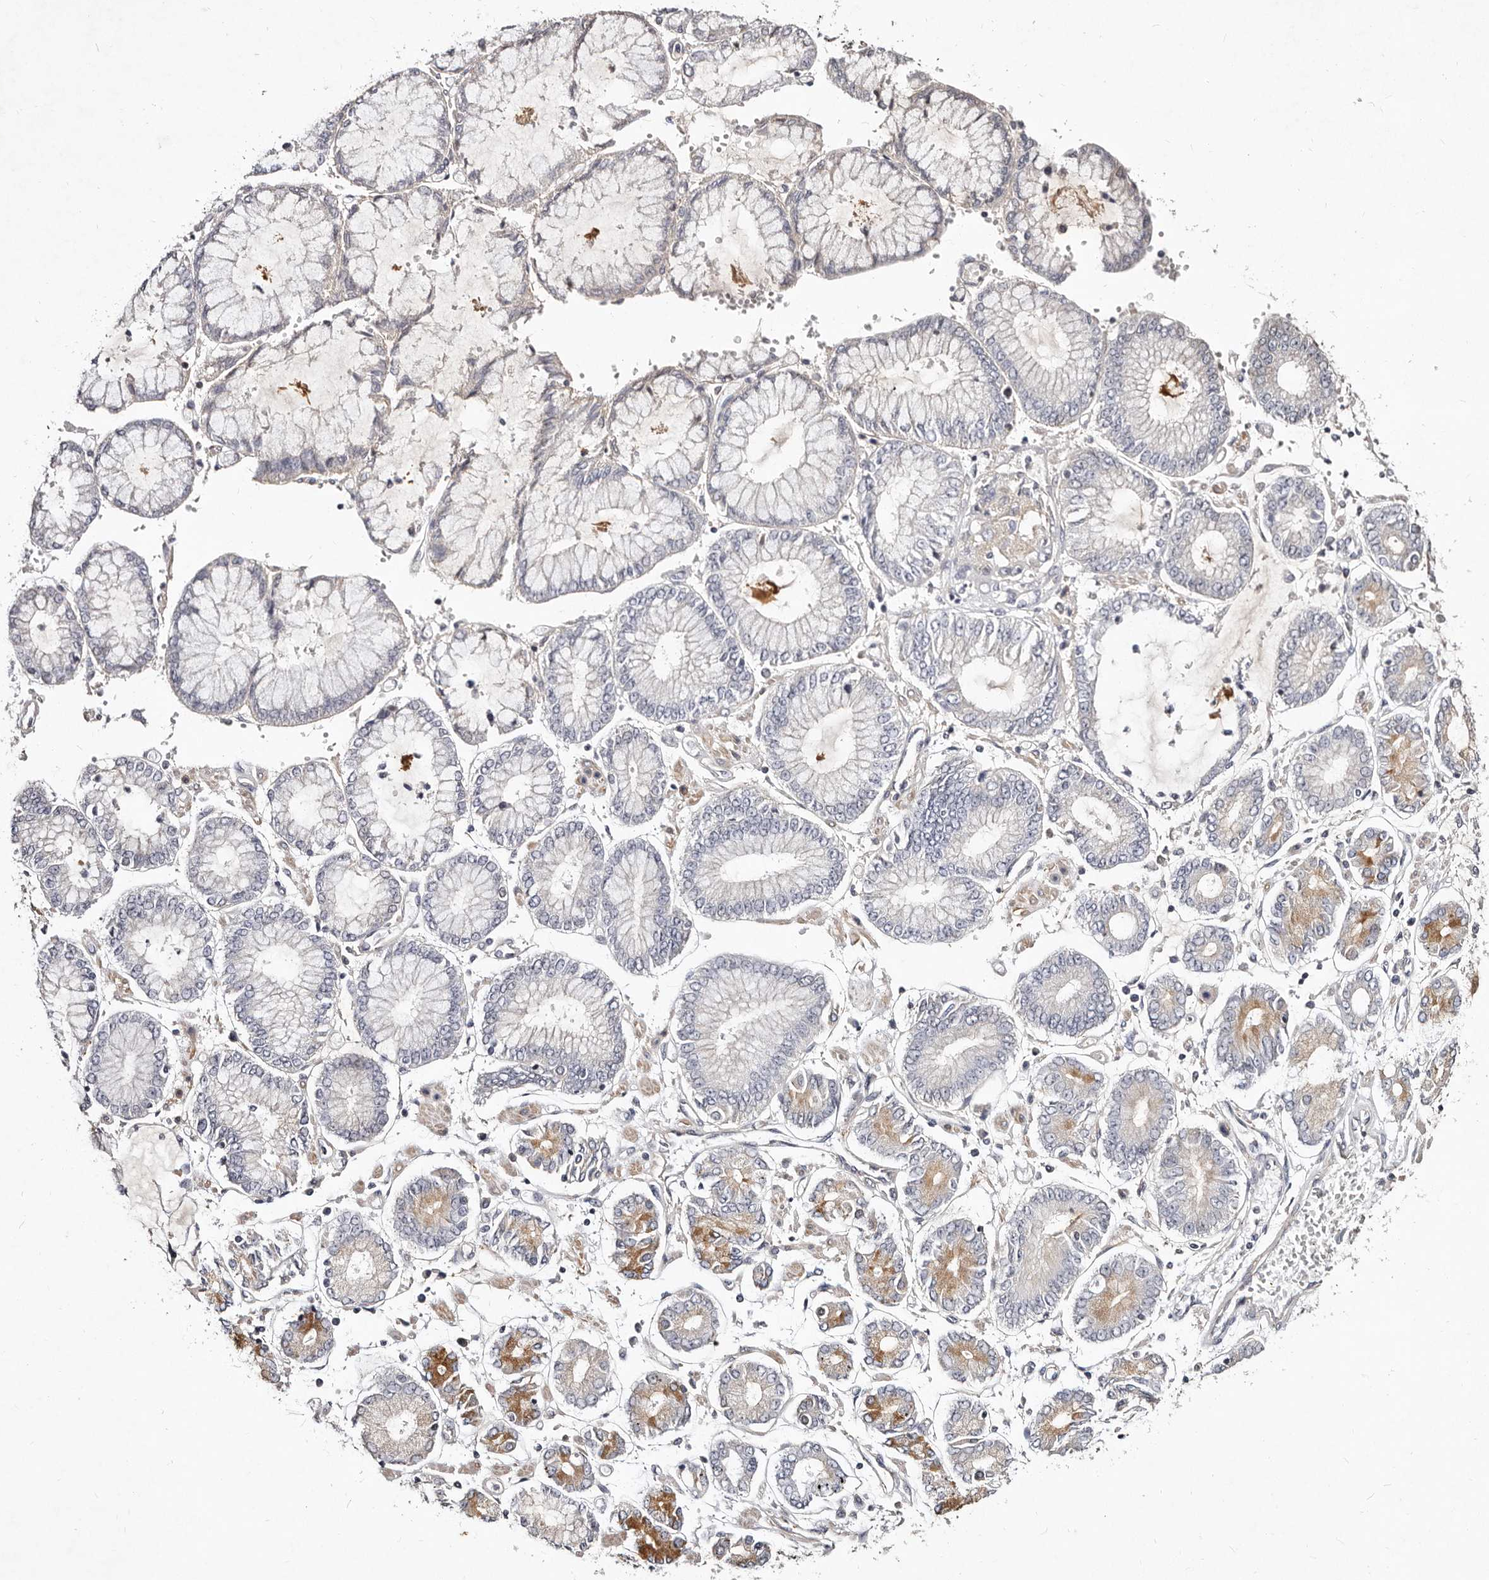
{"staining": {"intensity": "moderate", "quantity": "<25%", "location": "cytoplasmic/membranous"}, "tissue": "stomach cancer", "cell_type": "Tumor cells", "image_type": "cancer", "snomed": [{"axis": "morphology", "description": "Adenocarcinoma, NOS"}, {"axis": "topography", "description": "Stomach"}], "caption": "Tumor cells show low levels of moderate cytoplasmic/membranous positivity in approximately <25% of cells in stomach cancer (adenocarcinoma).", "gene": "MRPS33", "patient": {"sex": "male", "age": 76}}